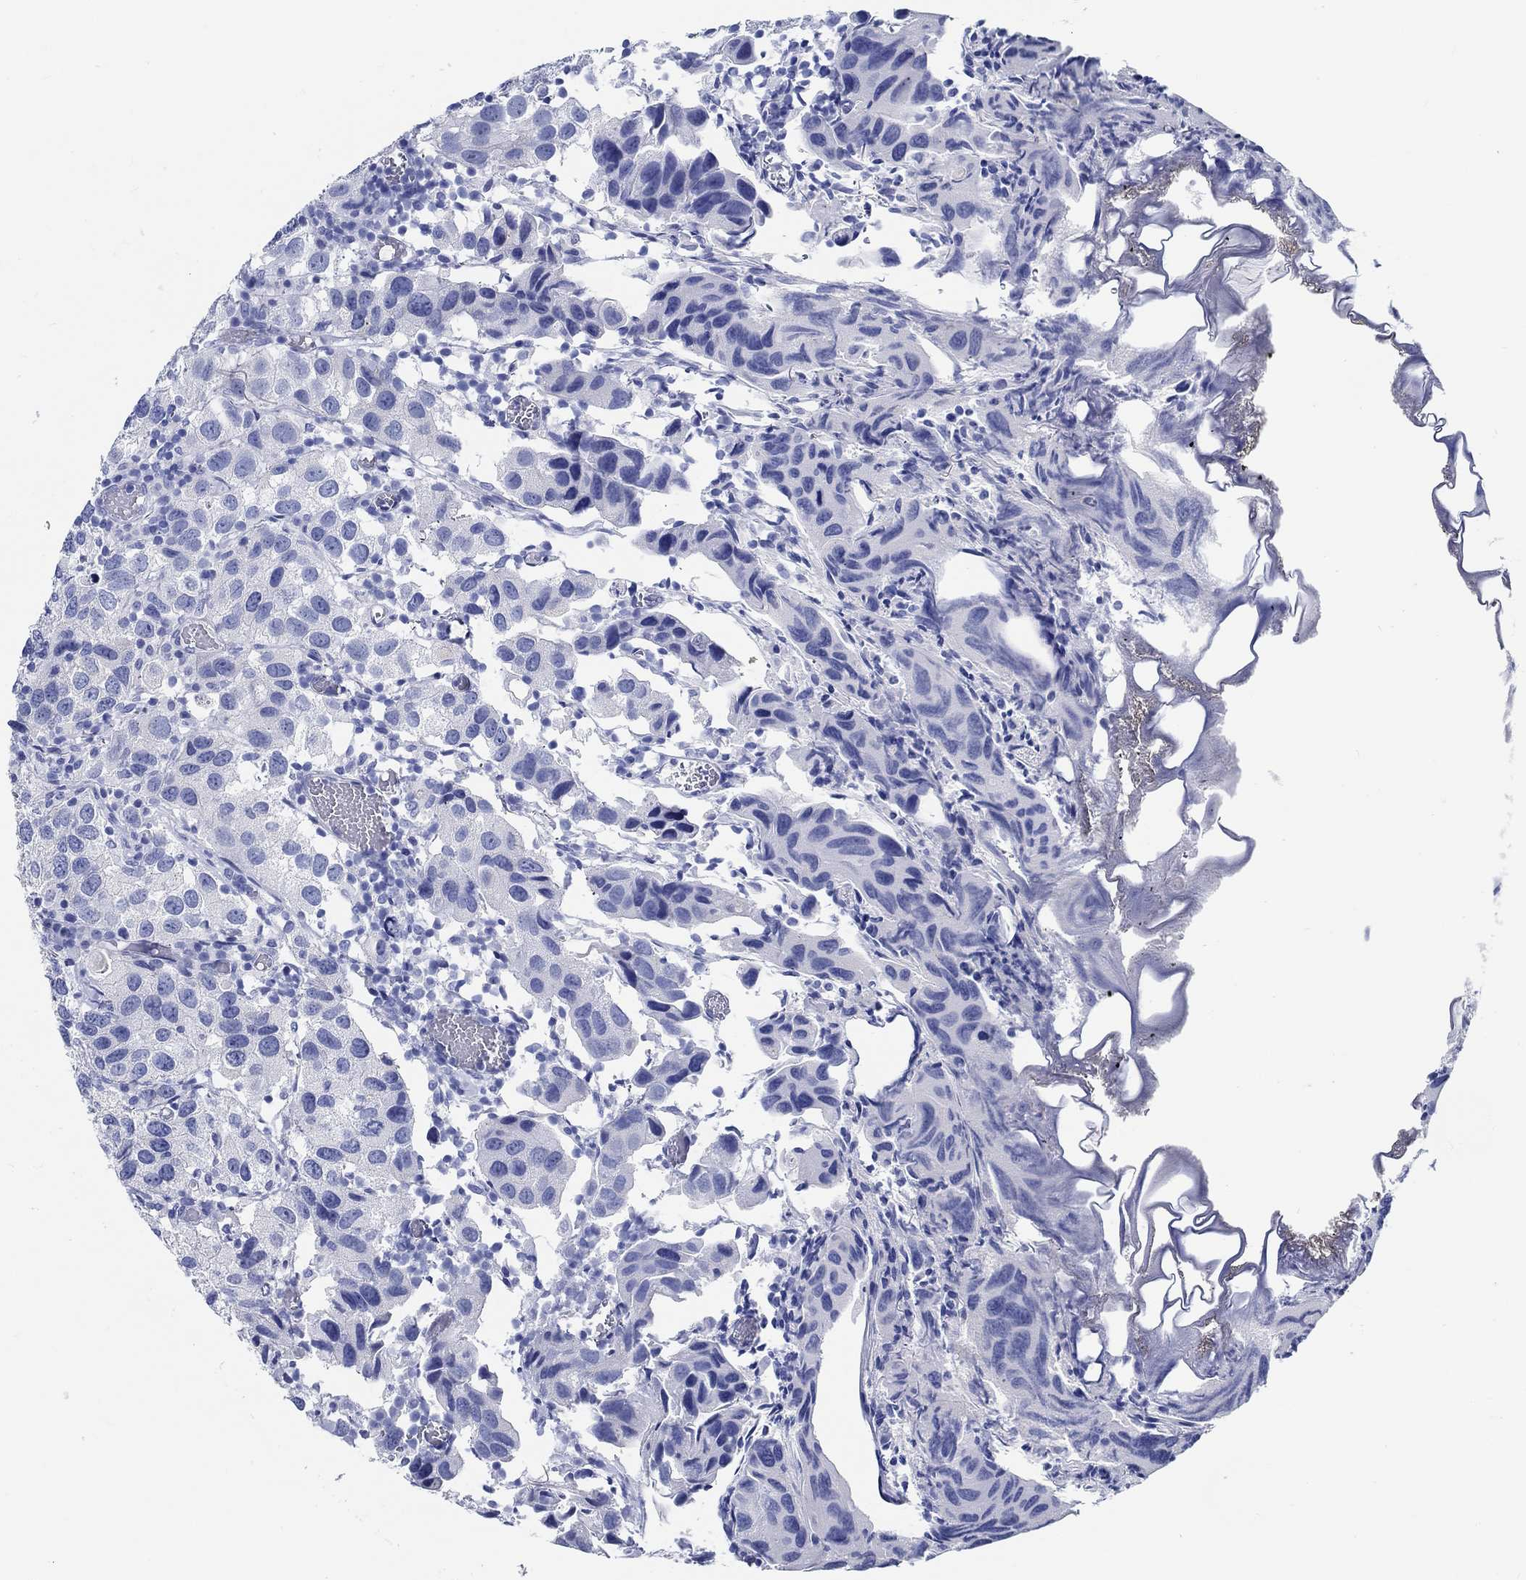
{"staining": {"intensity": "negative", "quantity": "none", "location": "none"}, "tissue": "urothelial cancer", "cell_type": "Tumor cells", "image_type": "cancer", "snomed": [{"axis": "morphology", "description": "Urothelial carcinoma, High grade"}, {"axis": "topography", "description": "Urinary bladder"}], "caption": "The IHC photomicrograph has no significant staining in tumor cells of urothelial cancer tissue.", "gene": "RD3L", "patient": {"sex": "male", "age": 79}}